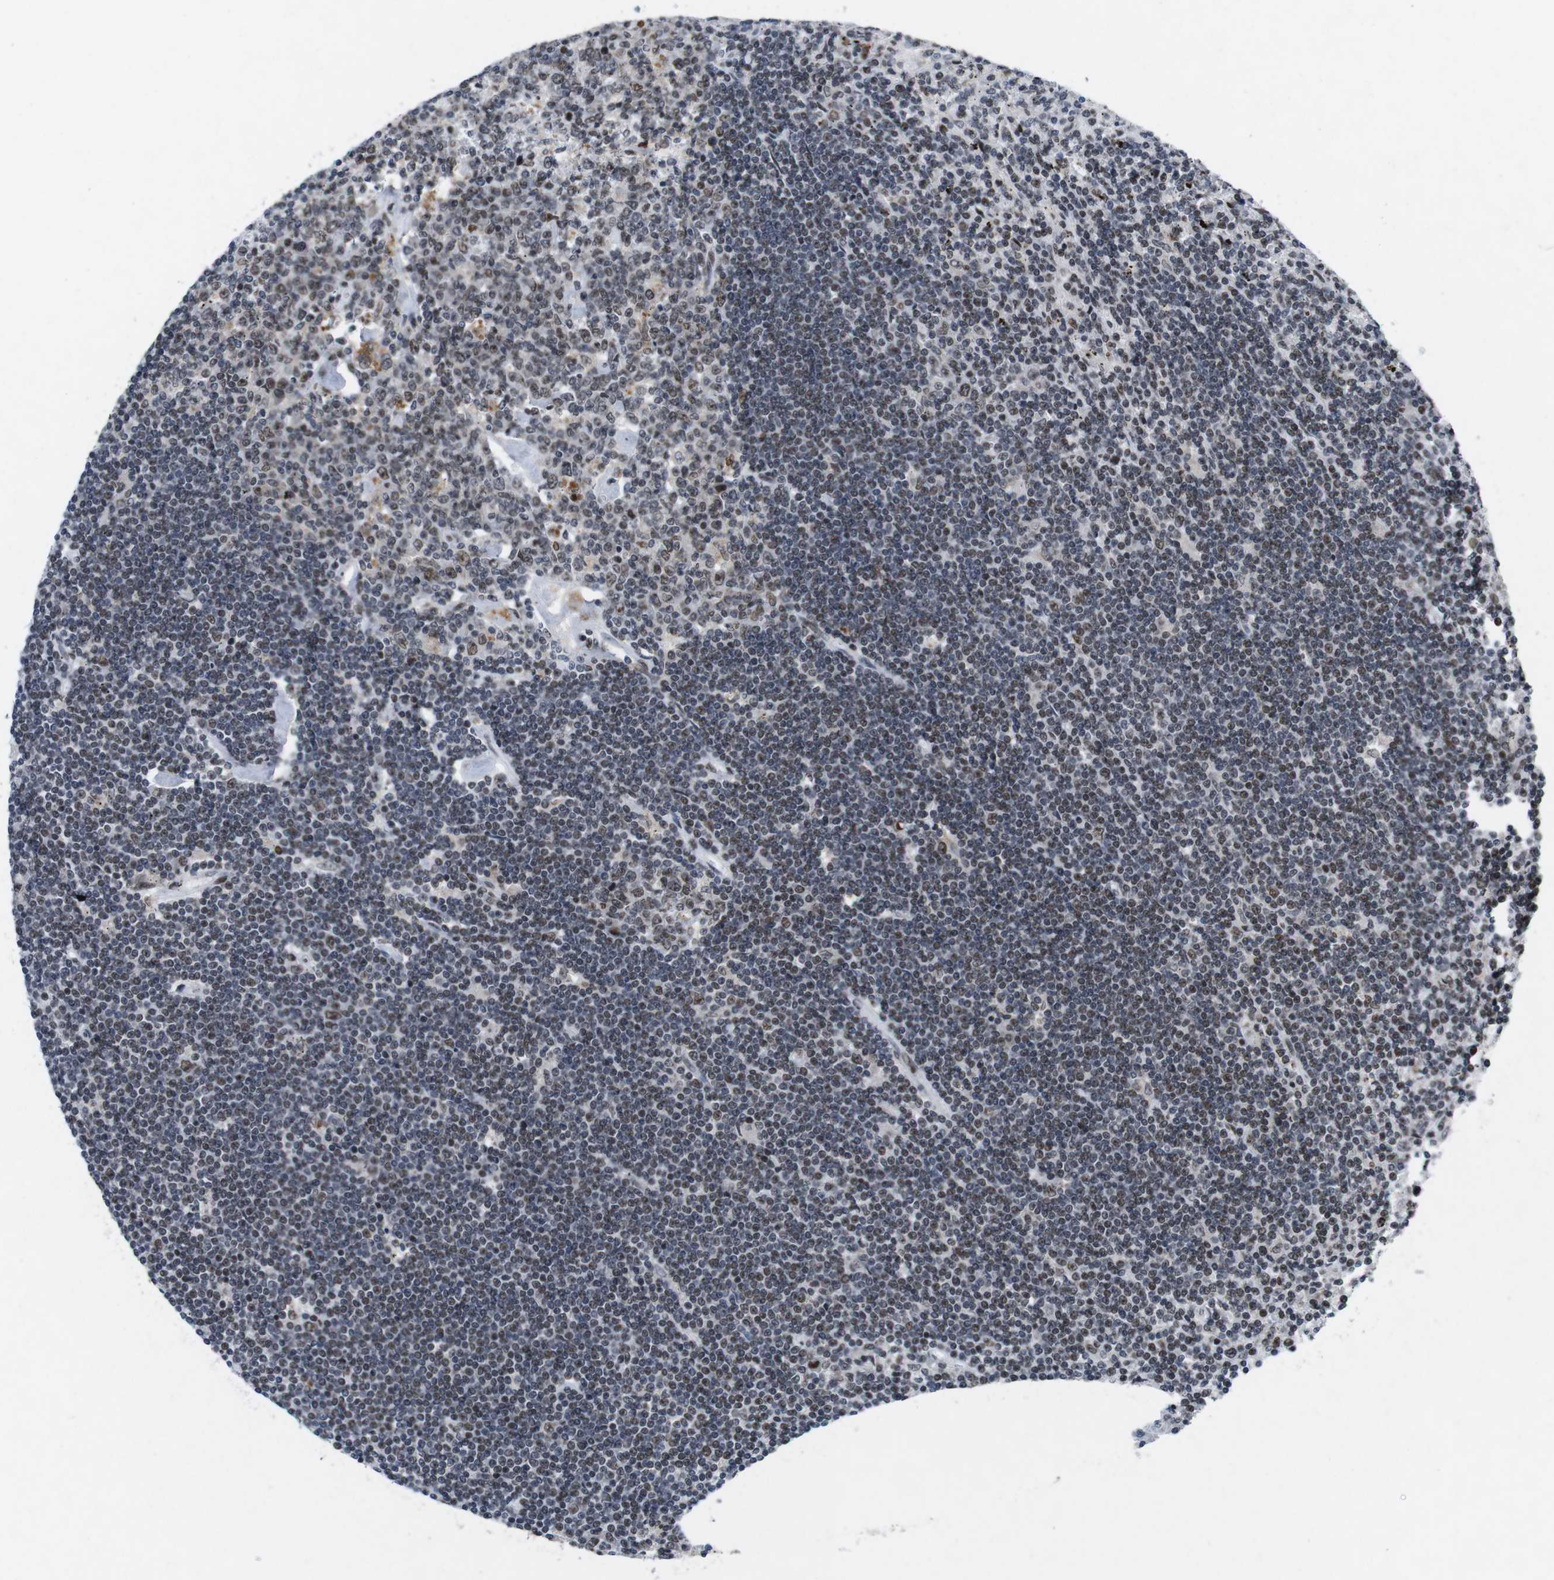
{"staining": {"intensity": "weak", "quantity": "25%-75%", "location": "nuclear"}, "tissue": "lymphoma", "cell_type": "Tumor cells", "image_type": "cancer", "snomed": [{"axis": "morphology", "description": "Malignant lymphoma, non-Hodgkin's type, Low grade"}, {"axis": "topography", "description": "Spleen"}], "caption": "Immunohistochemical staining of malignant lymphoma, non-Hodgkin's type (low-grade) displays weak nuclear protein staining in approximately 25%-75% of tumor cells. (DAB IHC, brown staining for protein, blue staining for nuclei).", "gene": "MAGEH1", "patient": {"sex": "male", "age": 76}}